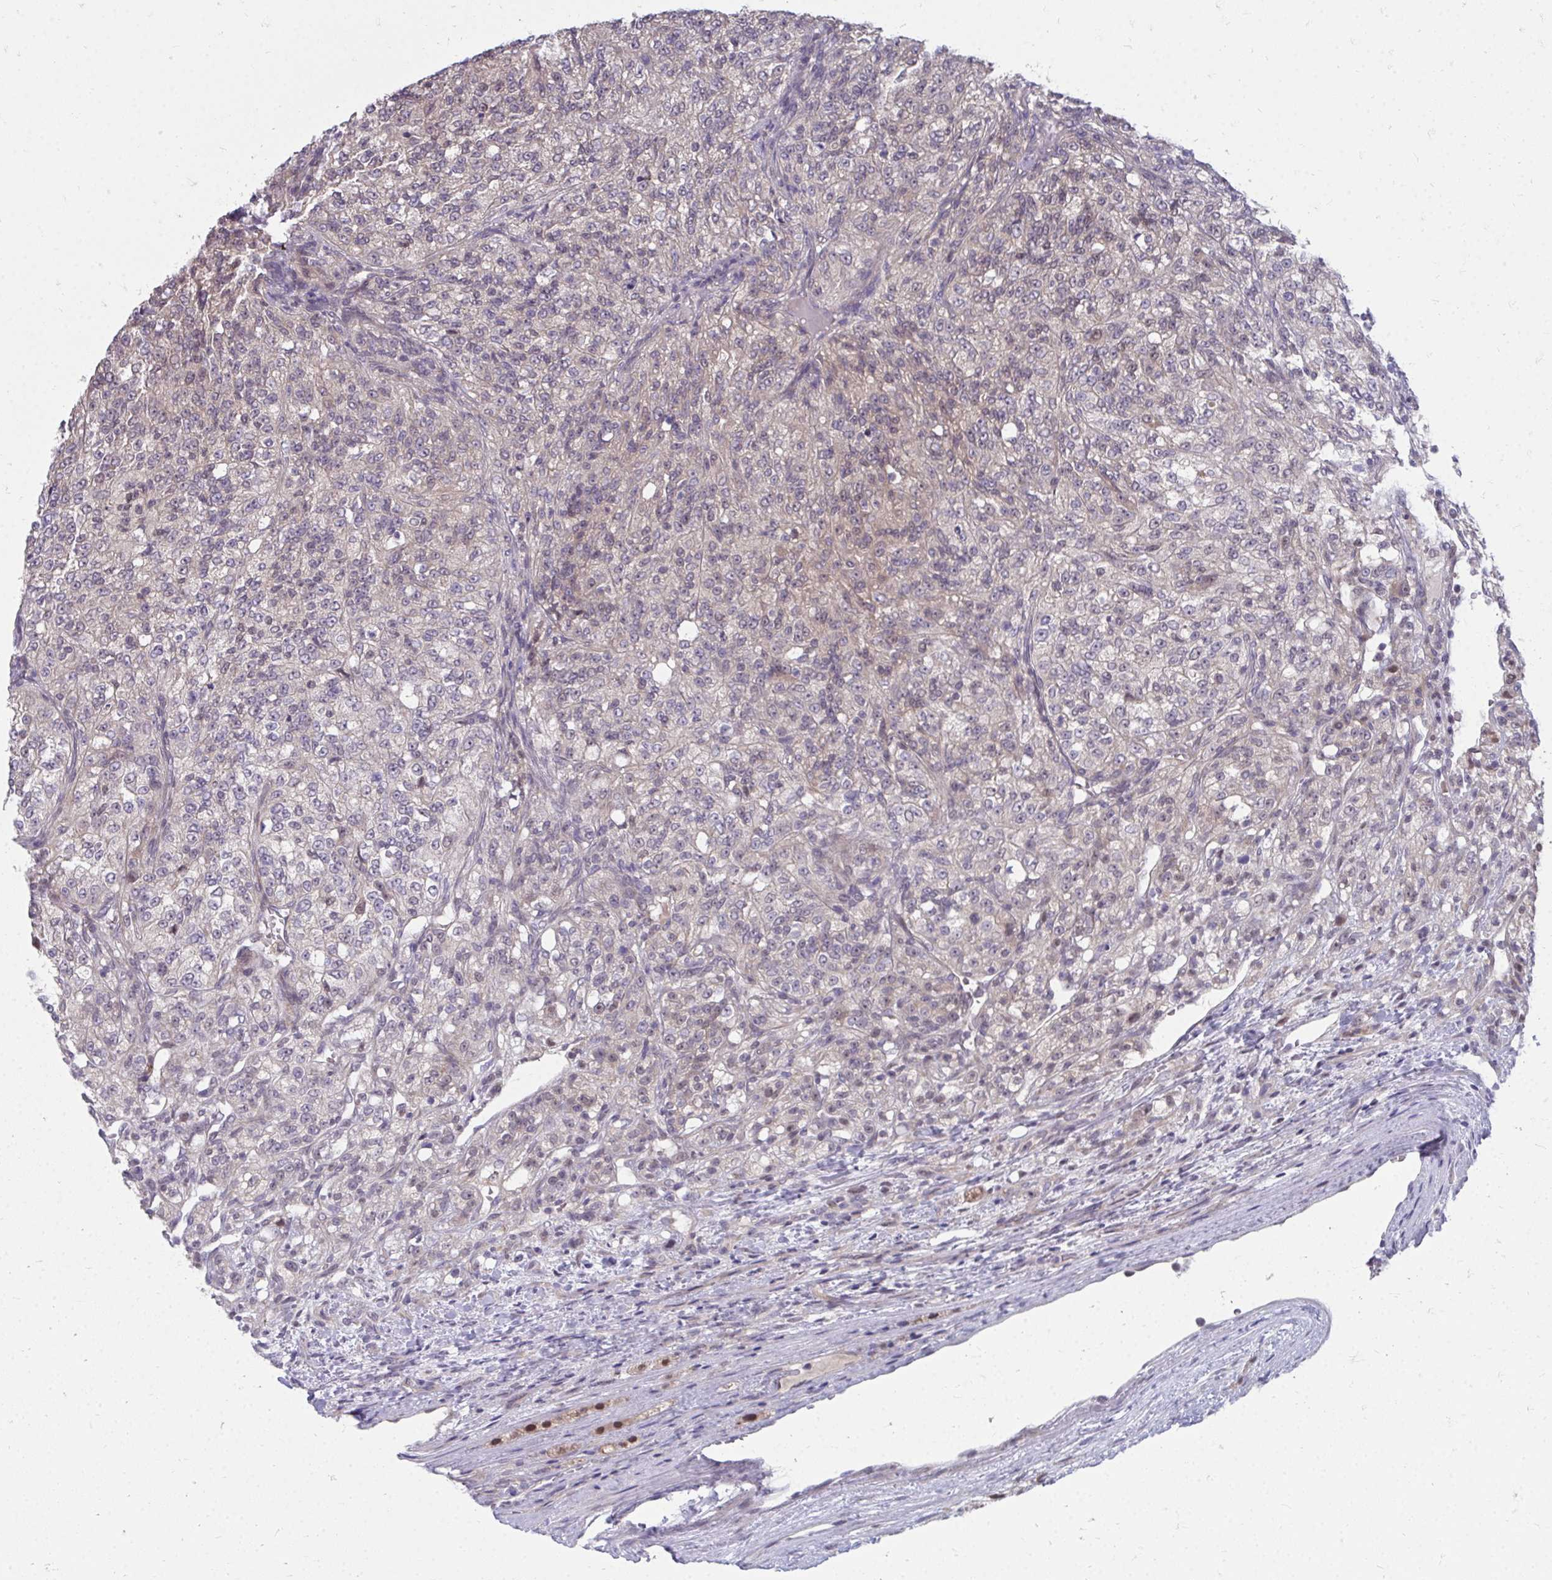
{"staining": {"intensity": "negative", "quantity": "none", "location": "none"}, "tissue": "renal cancer", "cell_type": "Tumor cells", "image_type": "cancer", "snomed": [{"axis": "morphology", "description": "Adenocarcinoma, NOS"}, {"axis": "topography", "description": "Kidney"}], "caption": "Immunohistochemistry image of neoplastic tissue: human renal adenocarcinoma stained with DAB reveals no significant protein staining in tumor cells.", "gene": "MROH8", "patient": {"sex": "female", "age": 63}}